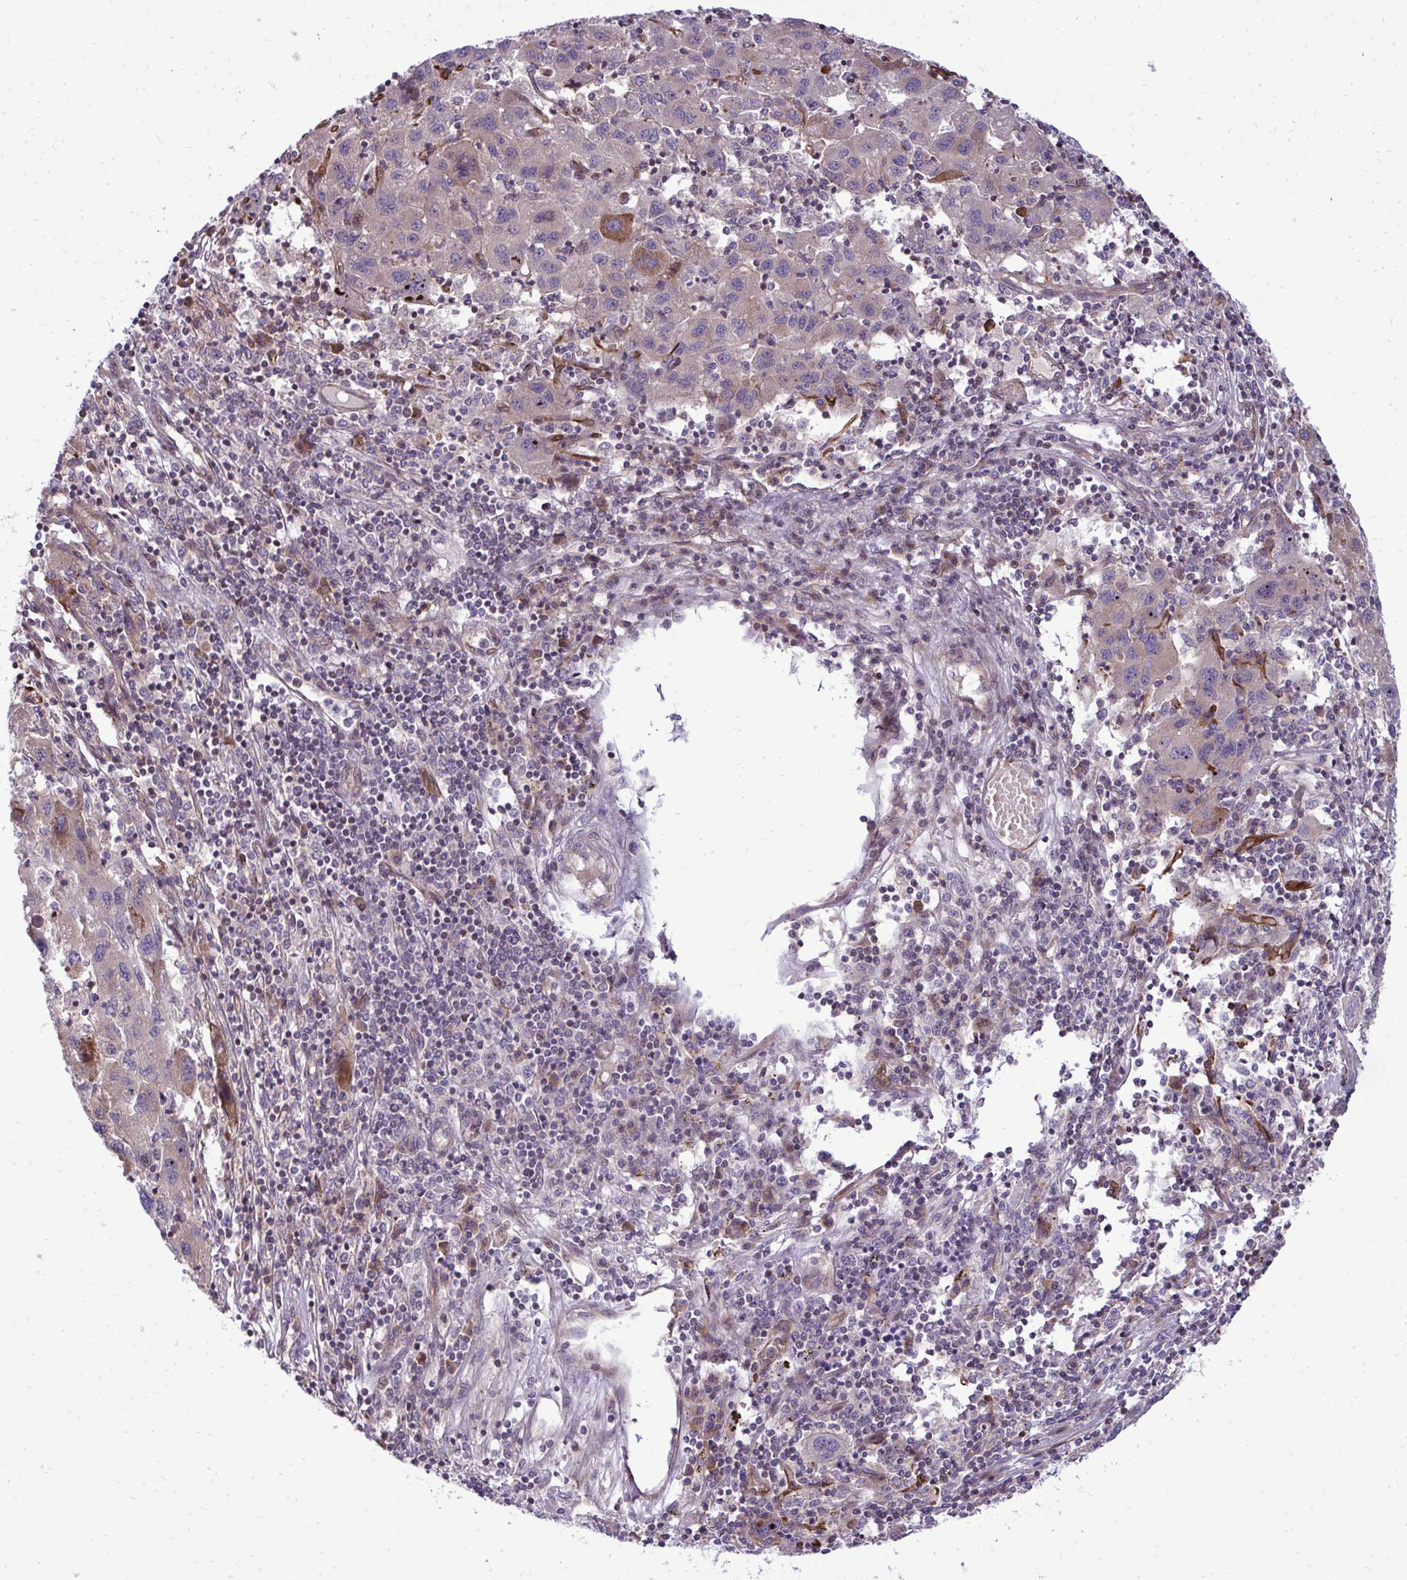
{"staining": {"intensity": "moderate", "quantity": "<25%", "location": "cytoplasmic/membranous"}, "tissue": "liver cancer", "cell_type": "Tumor cells", "image_type": "cancer", "snomed": [{"axis": "morphology", "description": "Carcinoma, Hepatocellular, NOS"}, {"axis": "topography", "description": "Liver"}], "caption": "A high-resolution image shows immunohistochemistry staining of liver cancer, which demonstrates moderate cytoplasmic/membranous expression in about <25% of tumor cells.", "gene": "ZSCAN9", "patient": {"sex": "female", "age": 77}}